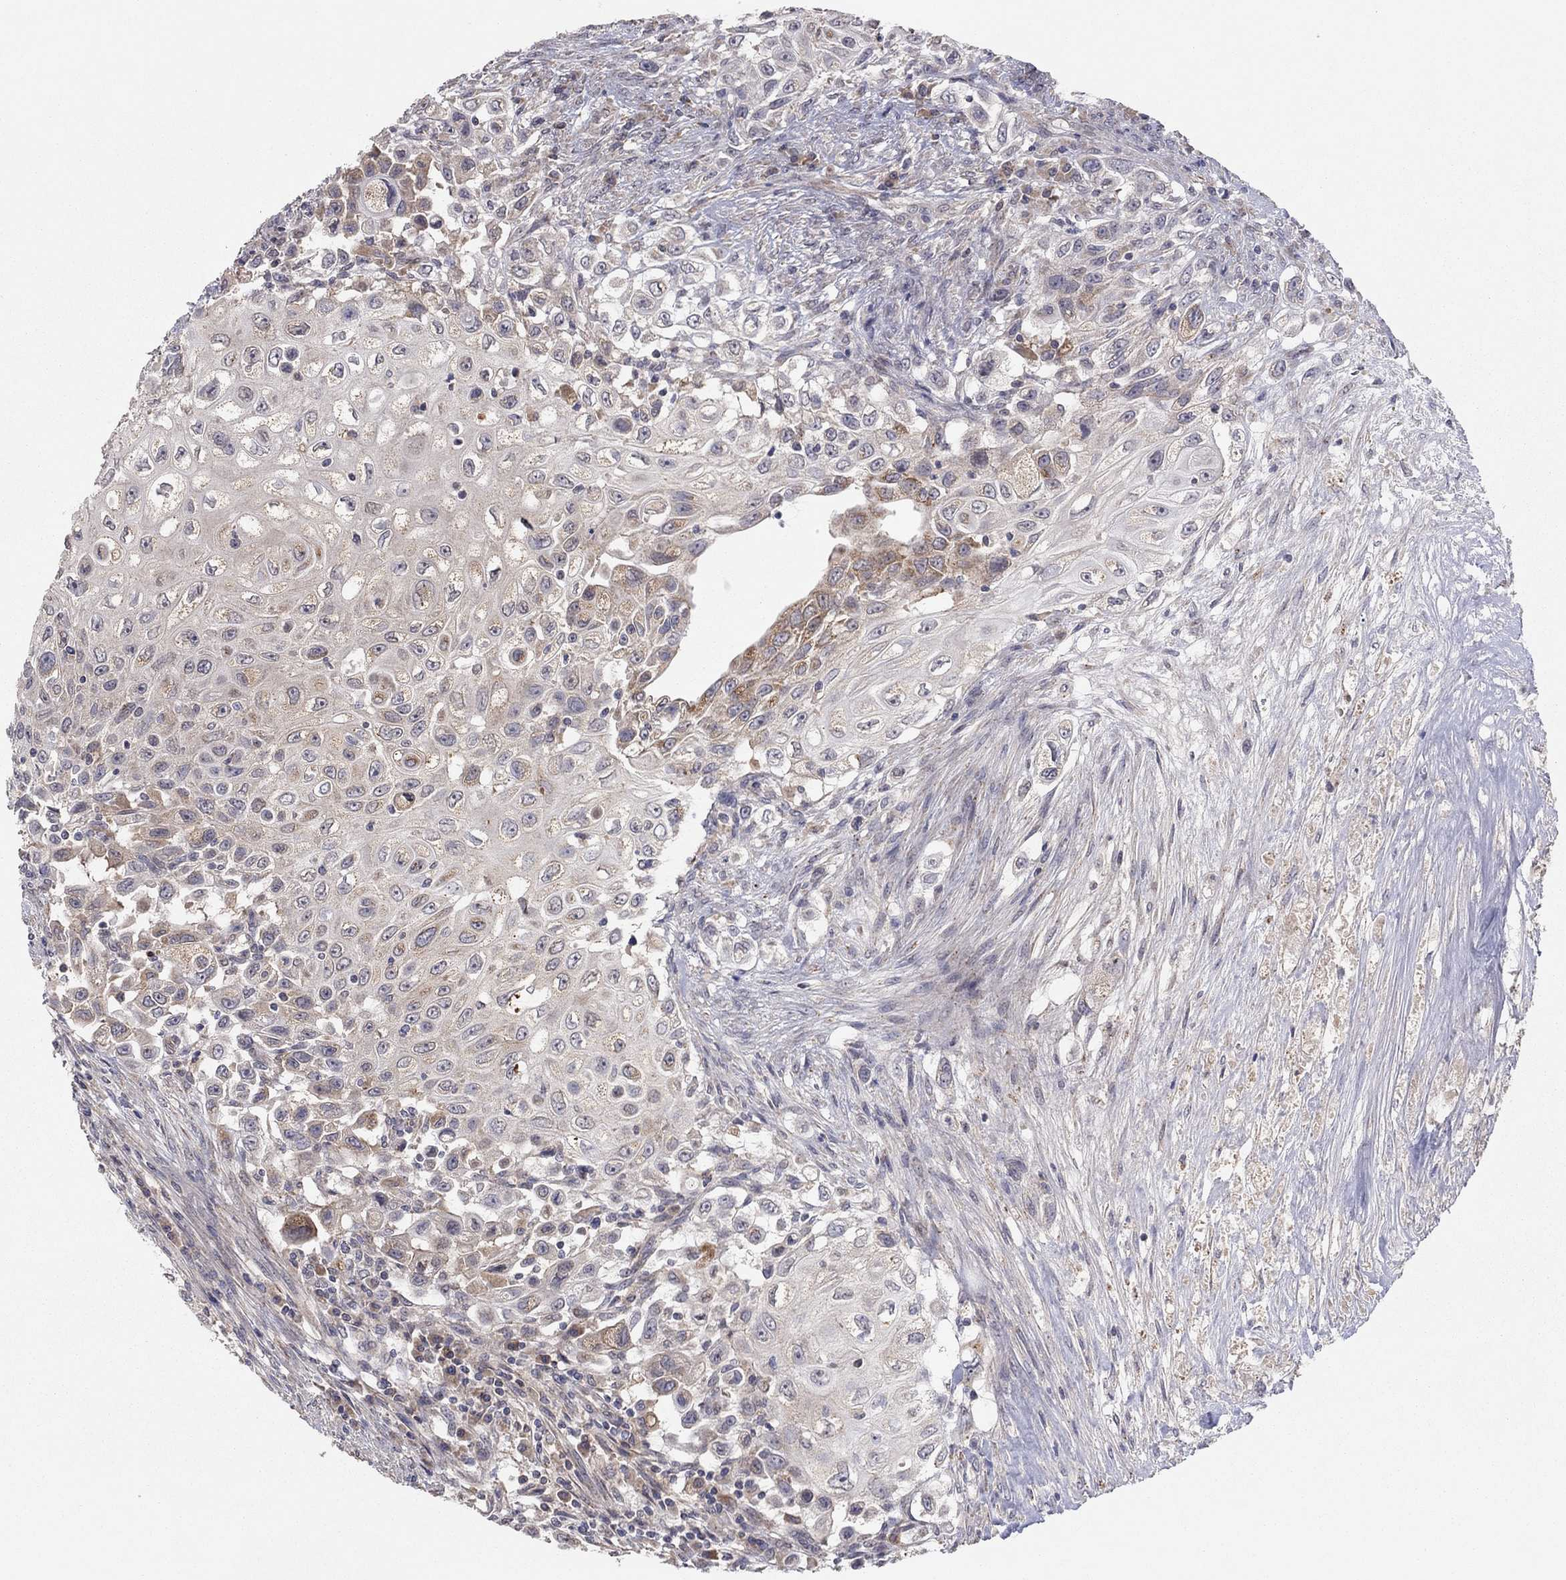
{"staining": {"intensity": "weak", "quantity": "<25%", "location": "cytoplasmic/membranous"}, "tissue": "urothelial cancer", "cell_type": "Tumor cells", "image_type": "cancer", "snomed": [{"axis": "morphology", "description": "Urothelial carcinoma, High grade"}, {"axis": "topography", "description": "Urinary bladder"}], "caption": "High power microscopy photomicrograph of an IHC histopathology image of urothelial cancer, revealing no significant staining in tumor cells.", "gene": "CRACDL", "patient": {"sex": "female", "age": 56}}